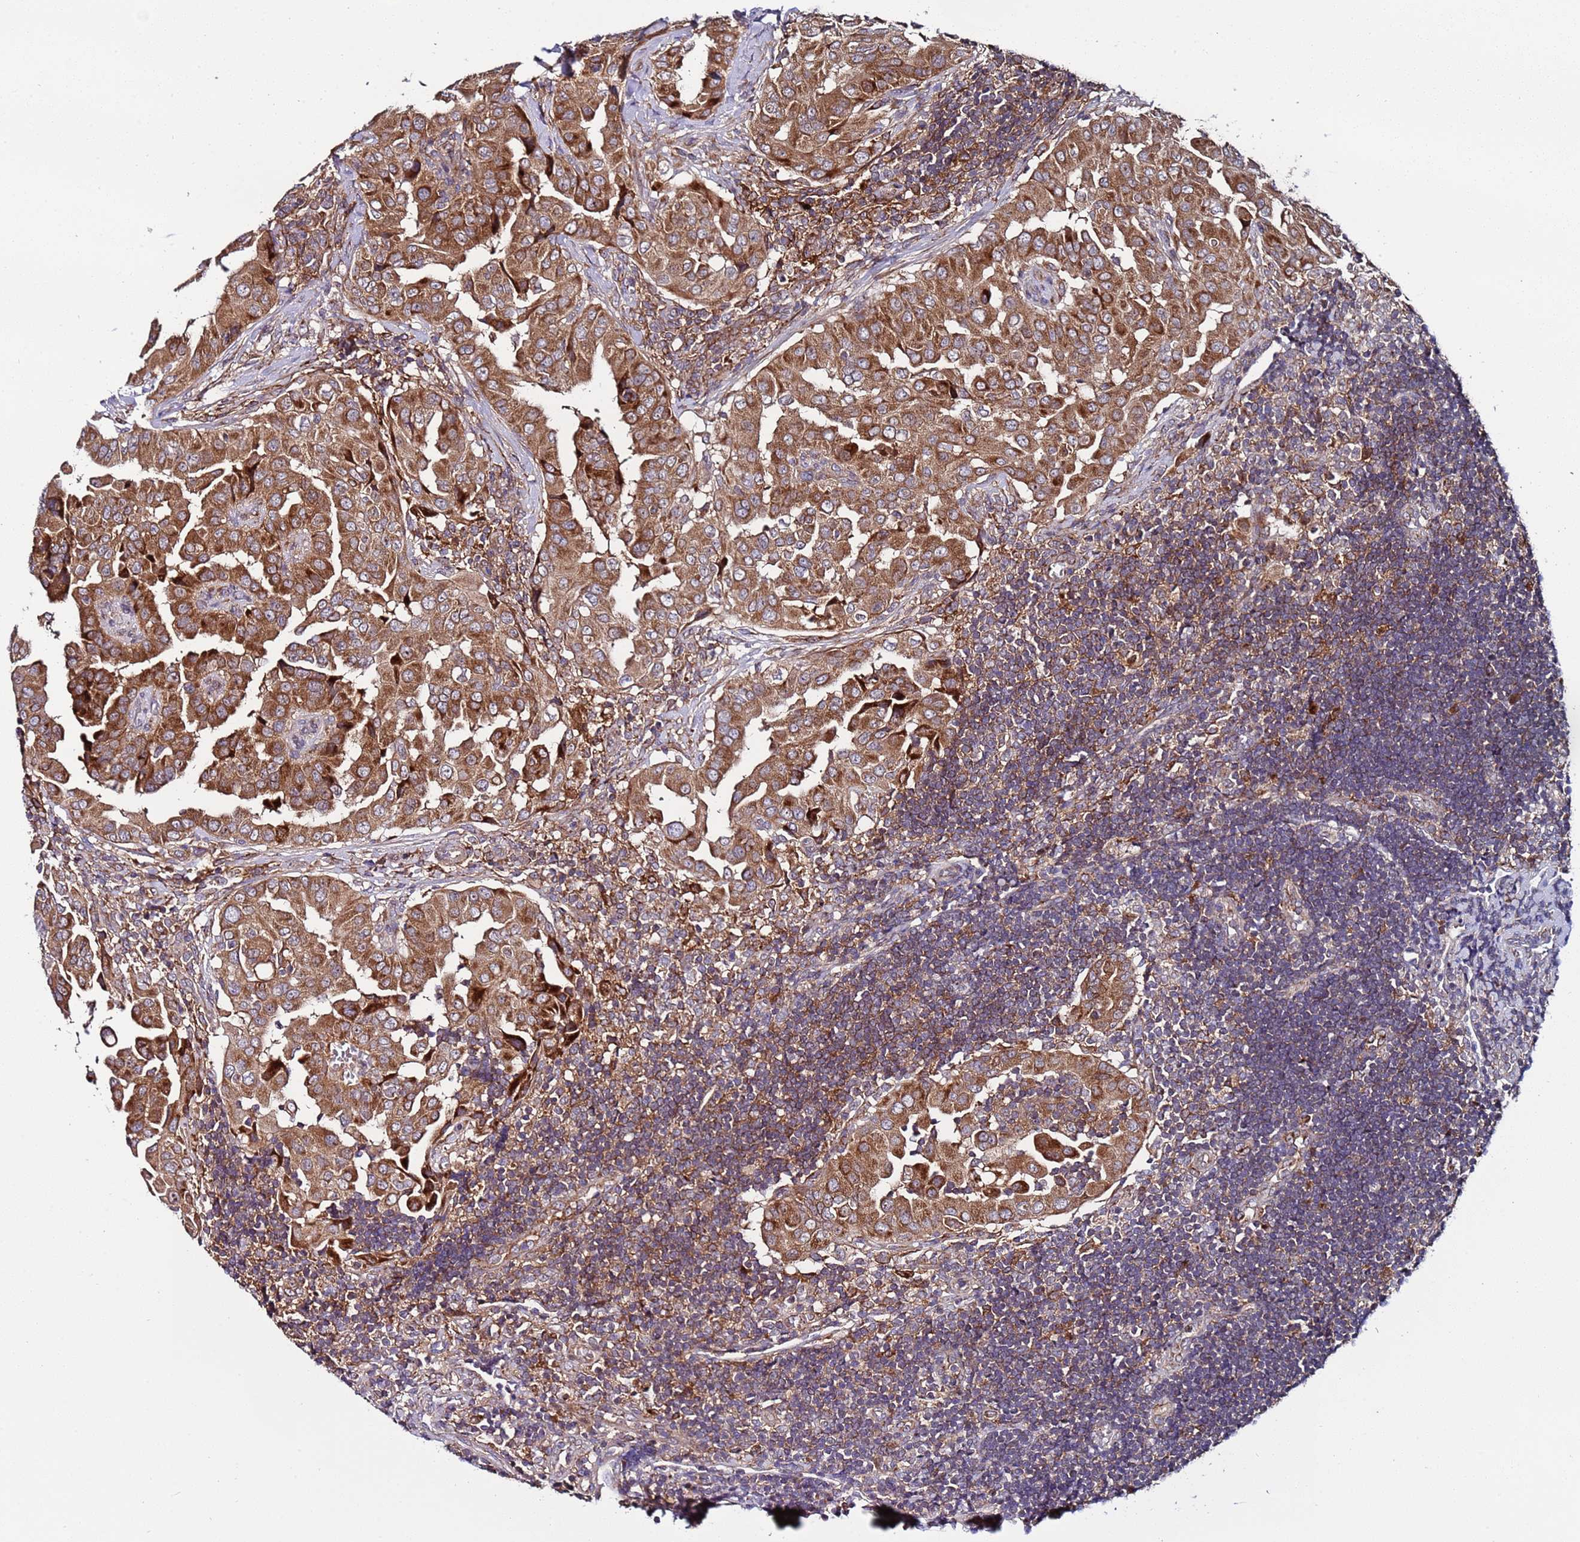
{"staining": {"intensity": "strong", "quantity": ">75%", "location": "cytoplasmic/membranous"}, "tissue": "thyroid cancer", "cell_type": "Tumor cells", "image_type": "cancer", "snomed": [{"axis": "morphology", "description": "Papillary adenocarcinoma, NOS"}, {"axis": "topography", "description": "Thyroid gland"}], "caption": "Immunohistochemistry of human papillary adenocarcinoma (thyroid) shows high levels of strong cytoplasmic/membranous expression in approximately >75% of tumor cells.", "gene": "TMEM176B", "patient": {"sex": "male", "age": 33}}